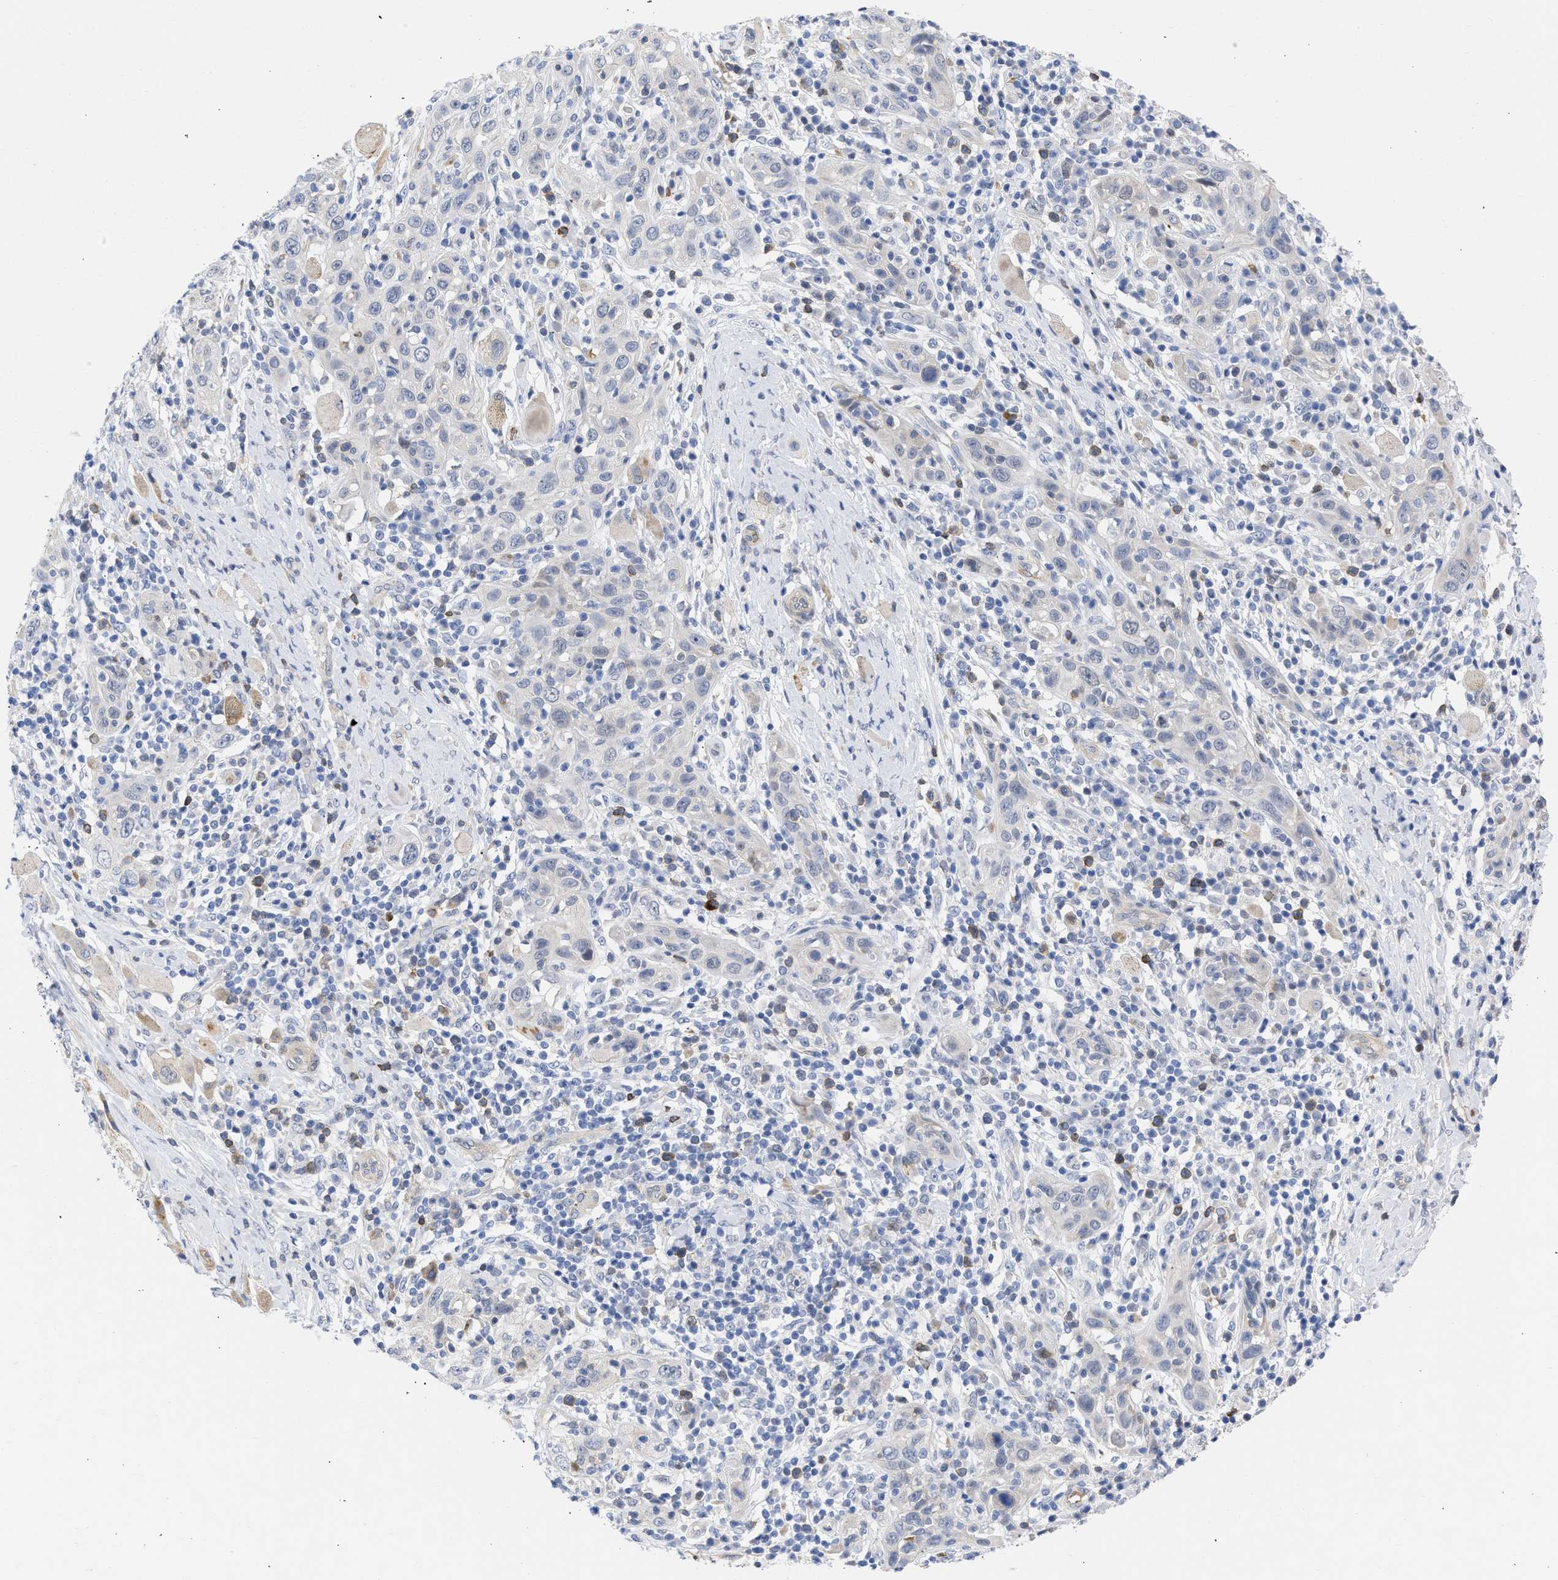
{"staining": {"intensity": "negative", "quantity": "none", "location": "none"}, "tissue": "skin cancer", "cell_type": "Tumor cells", "image_type": "cancer", "snomed": [{"axis": "morphology", "description": "Squamous cell carcinoma, NOS"}, {"axis": "topography", "description": "Skin"}], "caption": "There is no significant staining in tumor cells of skin cancer. (Immunohistochemistry (ihc), brightfield microscopy, high magnification).", "gene": "THRA", "patient": {"sex": "female", "age": 88}}